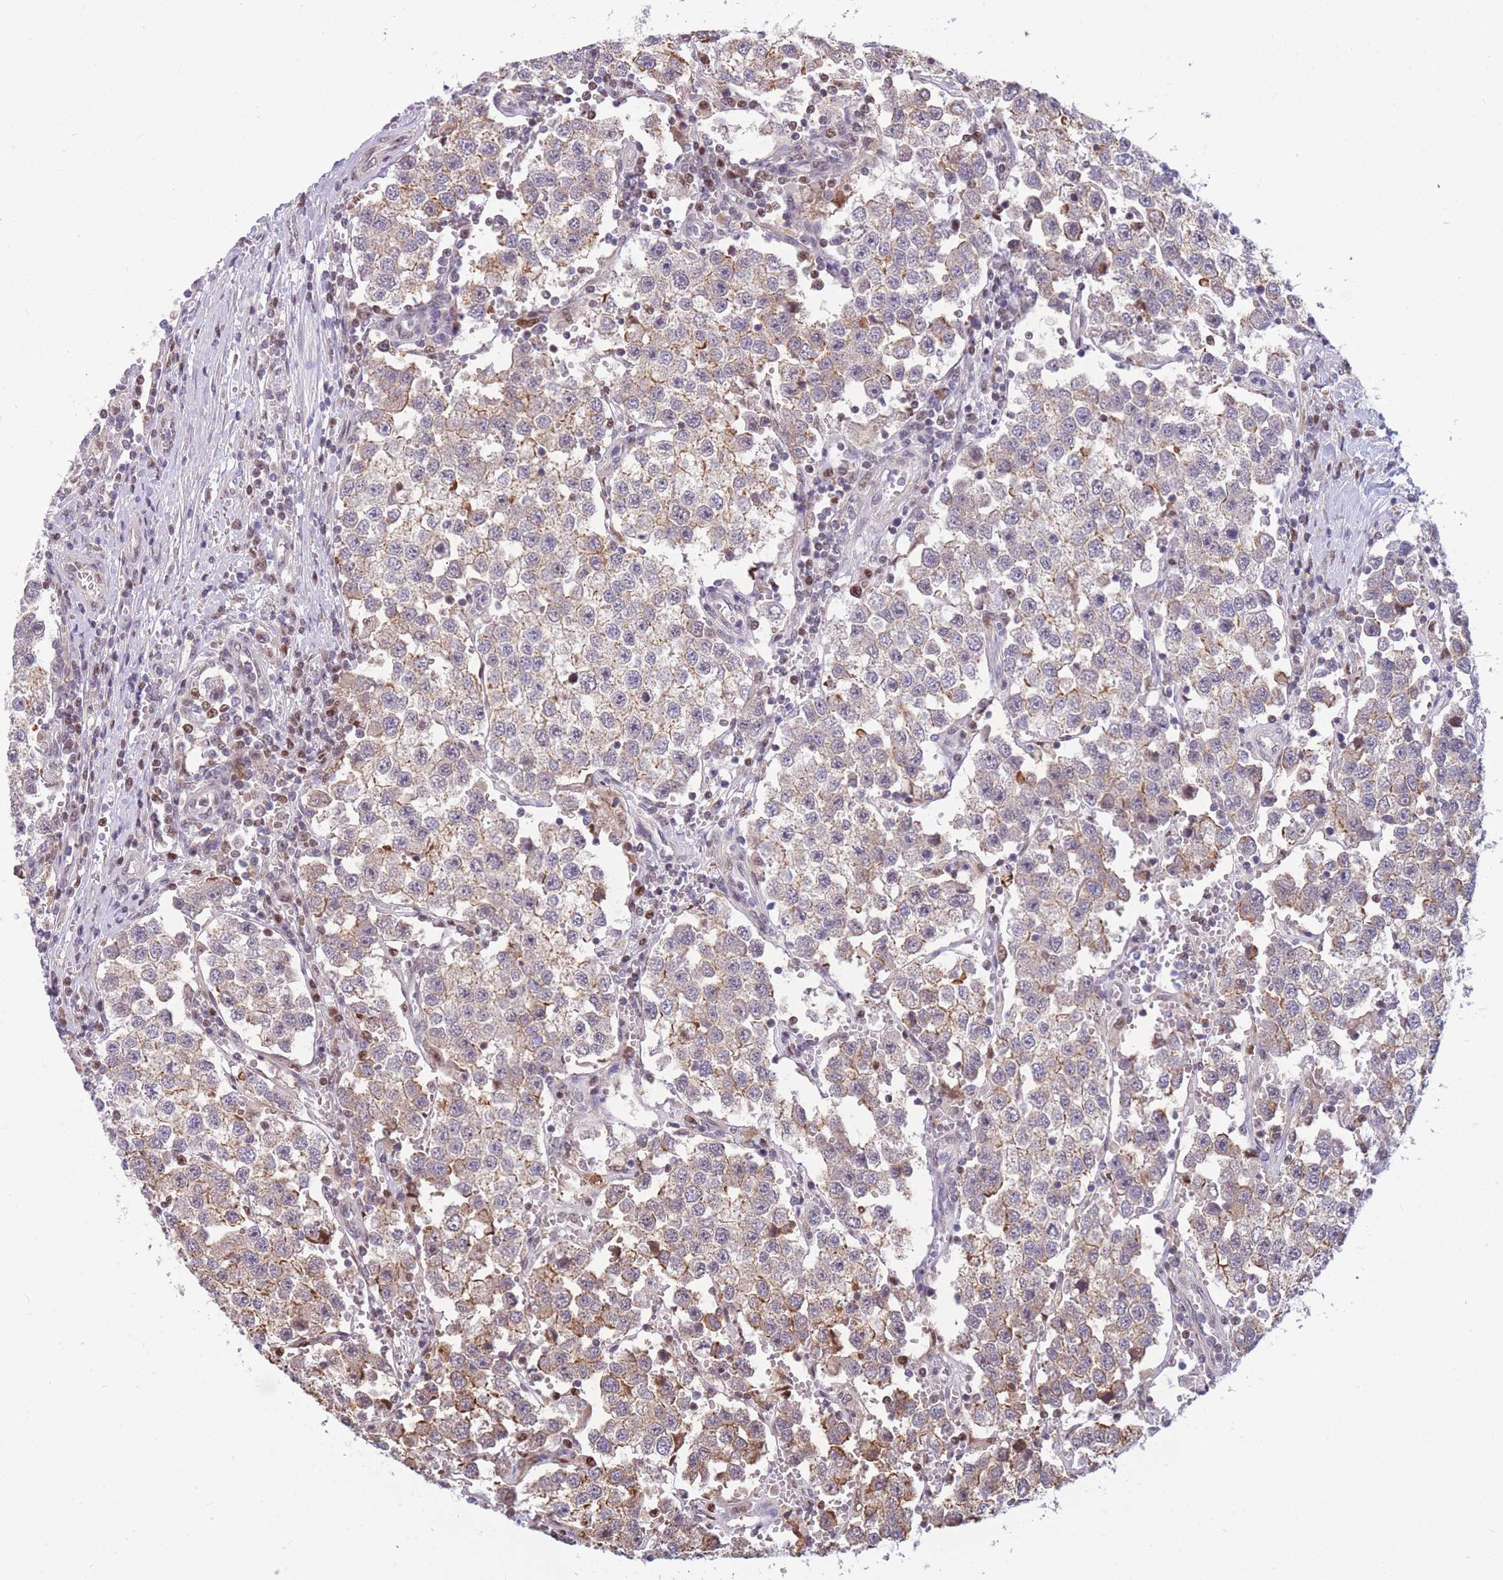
{"staining": {"intensity": "moderate", "quantity": "25%-75%", "location": "cytoplasmic/membranous"}, "tissue": "testis cancer", "cell_type": "Tumor cells", "image_type": "cancer", "snomed": [{"axis": "morphology", "description": "Seminoma, NOS"}, {"axis": "topography", "description": "Testis"}], "caption": "Human testis cancer stained for a protein (brown) displays moderate cytoplasmic/membranous positive staining in approximately 25%-75% of tumor cells.", "gene": "CRACD", "patient": {"sex": "male", "age": 37}}